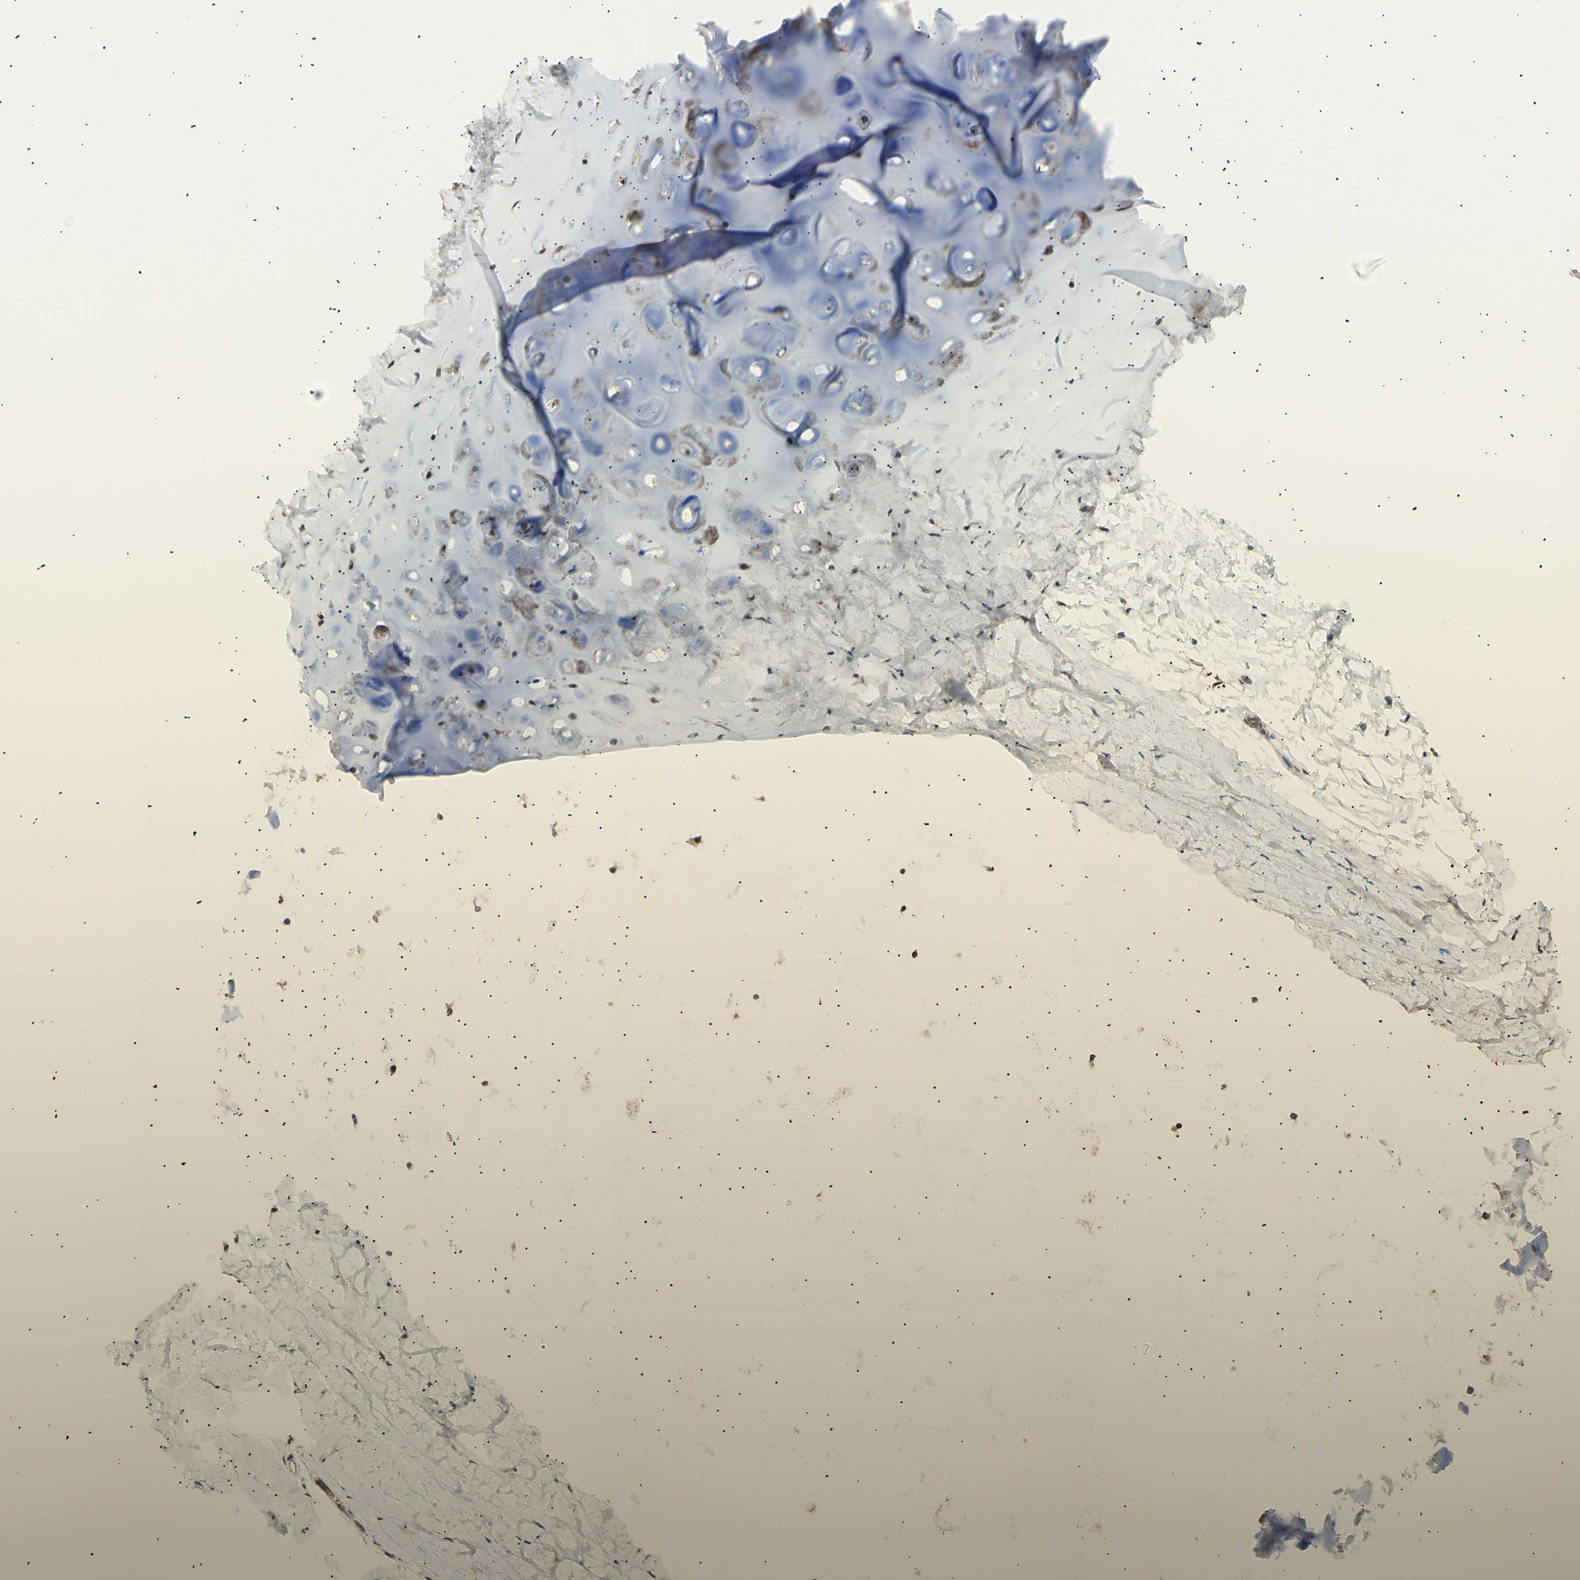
{"staining": {"intensity": "moderate", "quantity": ">75%", "location": "cytoplasmic/membranous"}, "tissue": "adipose tissue", "cell_type": "Adipocytes", "image_type": "normal", "snomed": [{"axis": "morphology", "description": "Normal tissue, NOS"}, {"axis": "topography", "description": "Bronchus"}], "caption": "A high-resolution micrograph shows IHC staining of benign adipose tissue, which demonstrates moderate cytoplasmic/membranous staining in about >75% of adipocytes.", "gene": "NUAK2", "patient": {"sex": "female", "age": 73}}